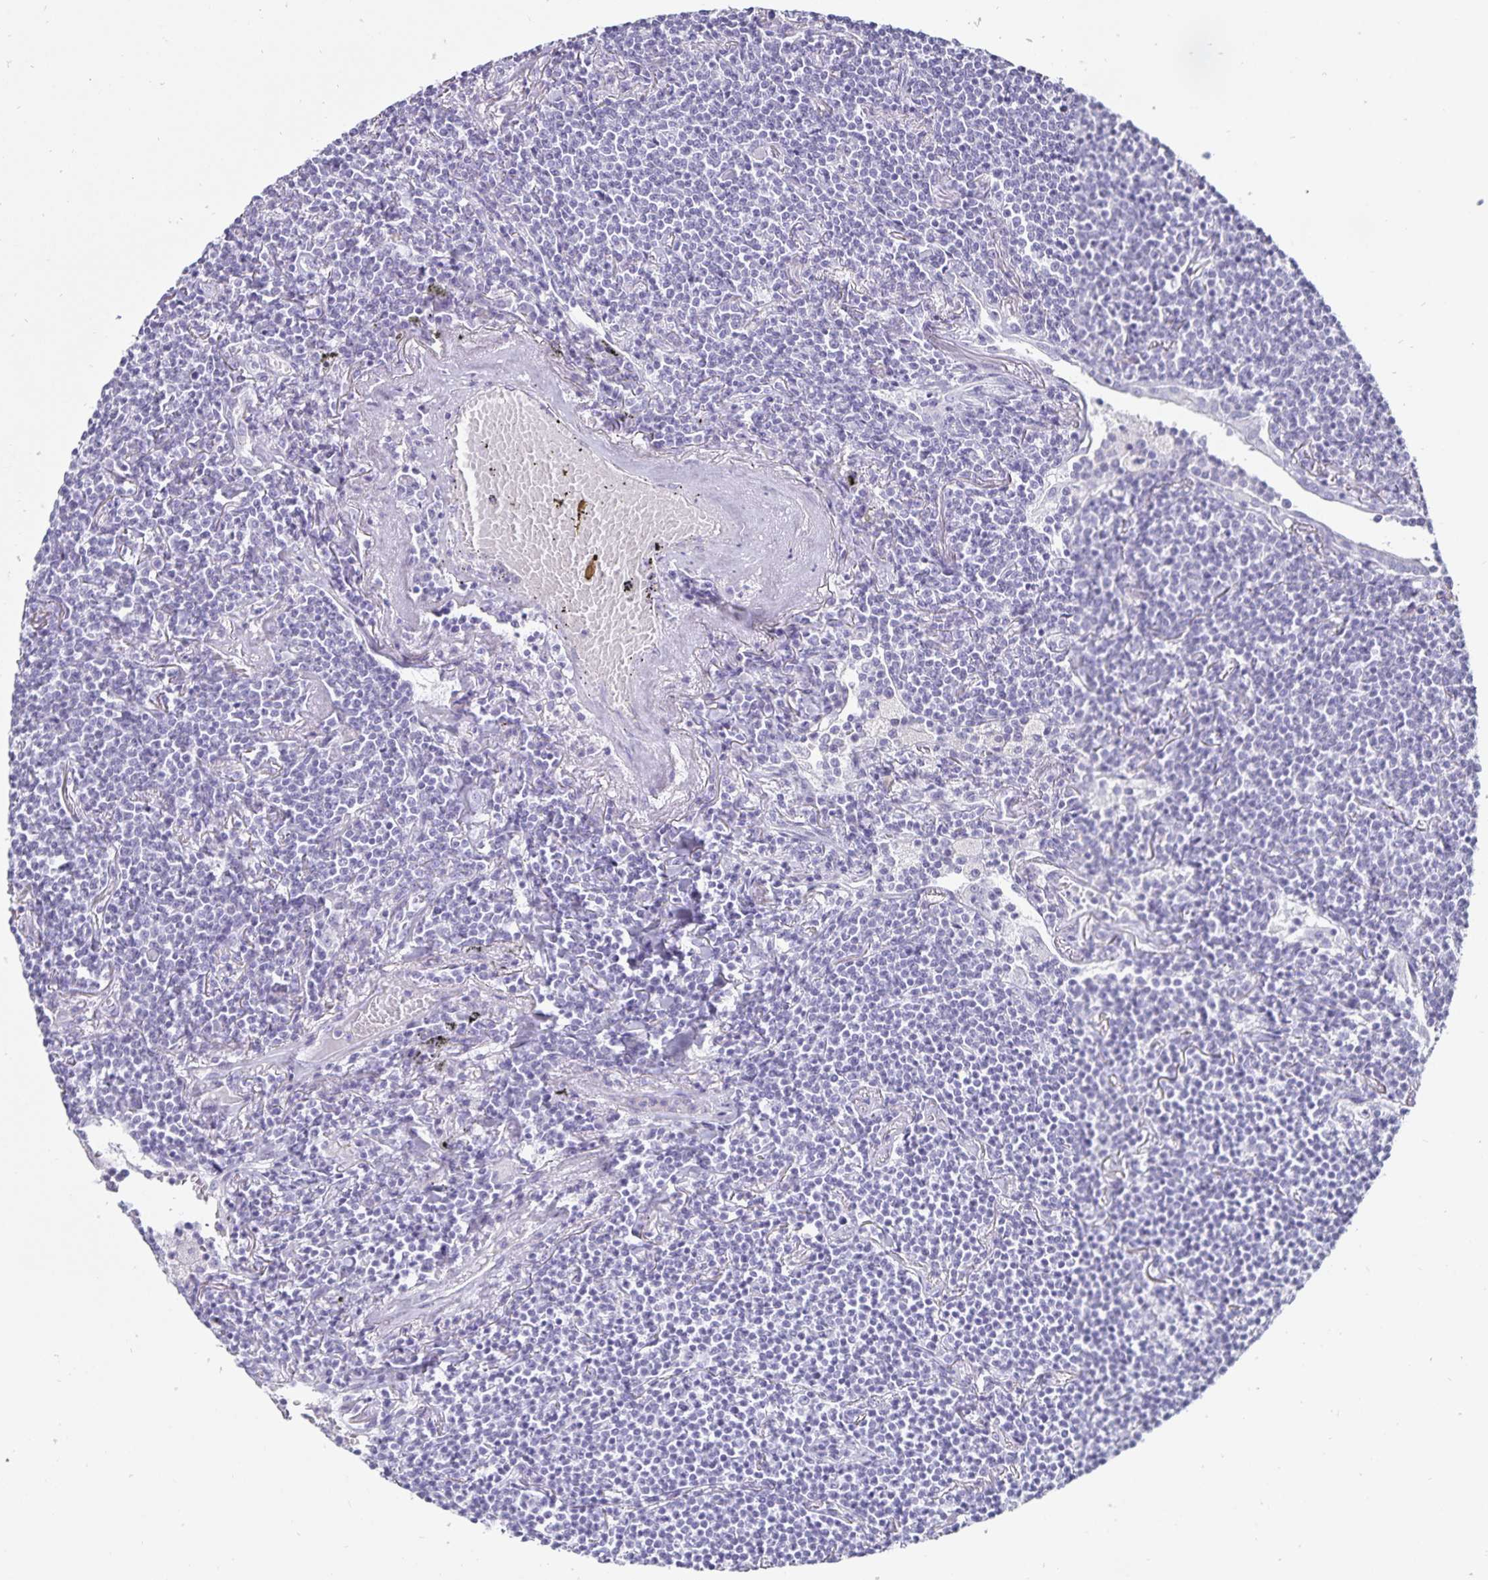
{"staining": {"intensity": "negative", "quantity": "none", "location": "none"}, "tissue": "lymphoma", "cell_type": "Tumor cells", "image_type": "cancer", "snomed": [{"axis": "morphology", "description": "Malignant lymphoma, non-Hodgkin's type, Low grade"}, {"axis": "topography", "description": "Lung"}], "caption": "Immunohistochemistry photomicrograph of human lymphoma stained for a protein (brown), which exhibits no positivity in tumor cells. (Brightfield microscopy of DAB immunohistochemistry at high magnification).", "gene": "DEFA6", "patient": {"sex": "female", "age": 71}}